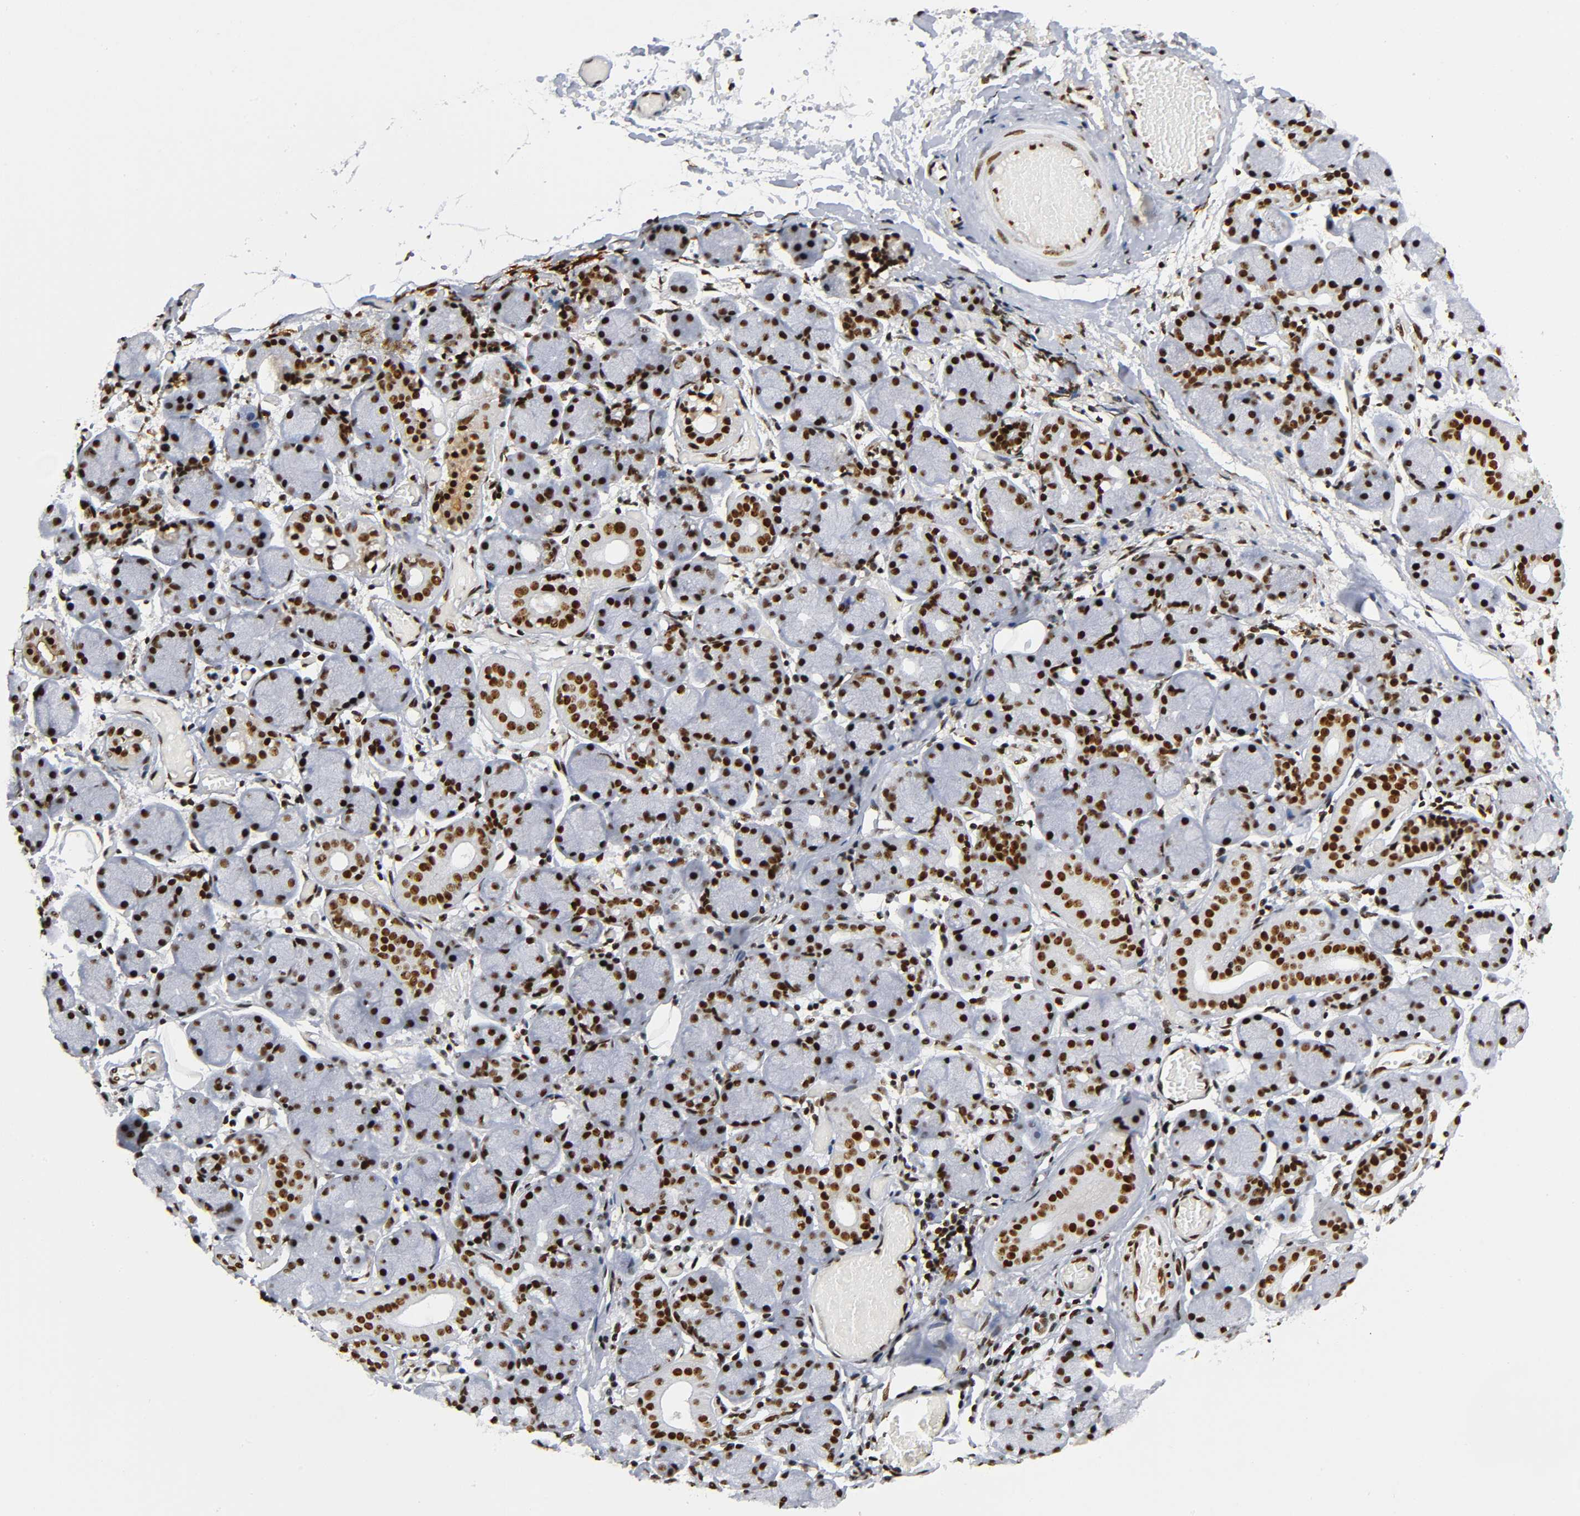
{"staining": {"intensity": "strong", "quantity": ">75%", "location": "nuclear"}, "tissue": "salivary gland", "cell_type": "Glandular cells", "image_type": "normal", "snomed": [{"axis": "morphology", "description": "Normal tissue, NOS"}, {"axis": "topography", "description": "Salivary gland"}], "caption": "A brown stain shows strong nuclear staining of a protein in glandular cells of benign salivary gland.", "gene": "UBTF", "patient": {"sex": "female", "age": 24}}